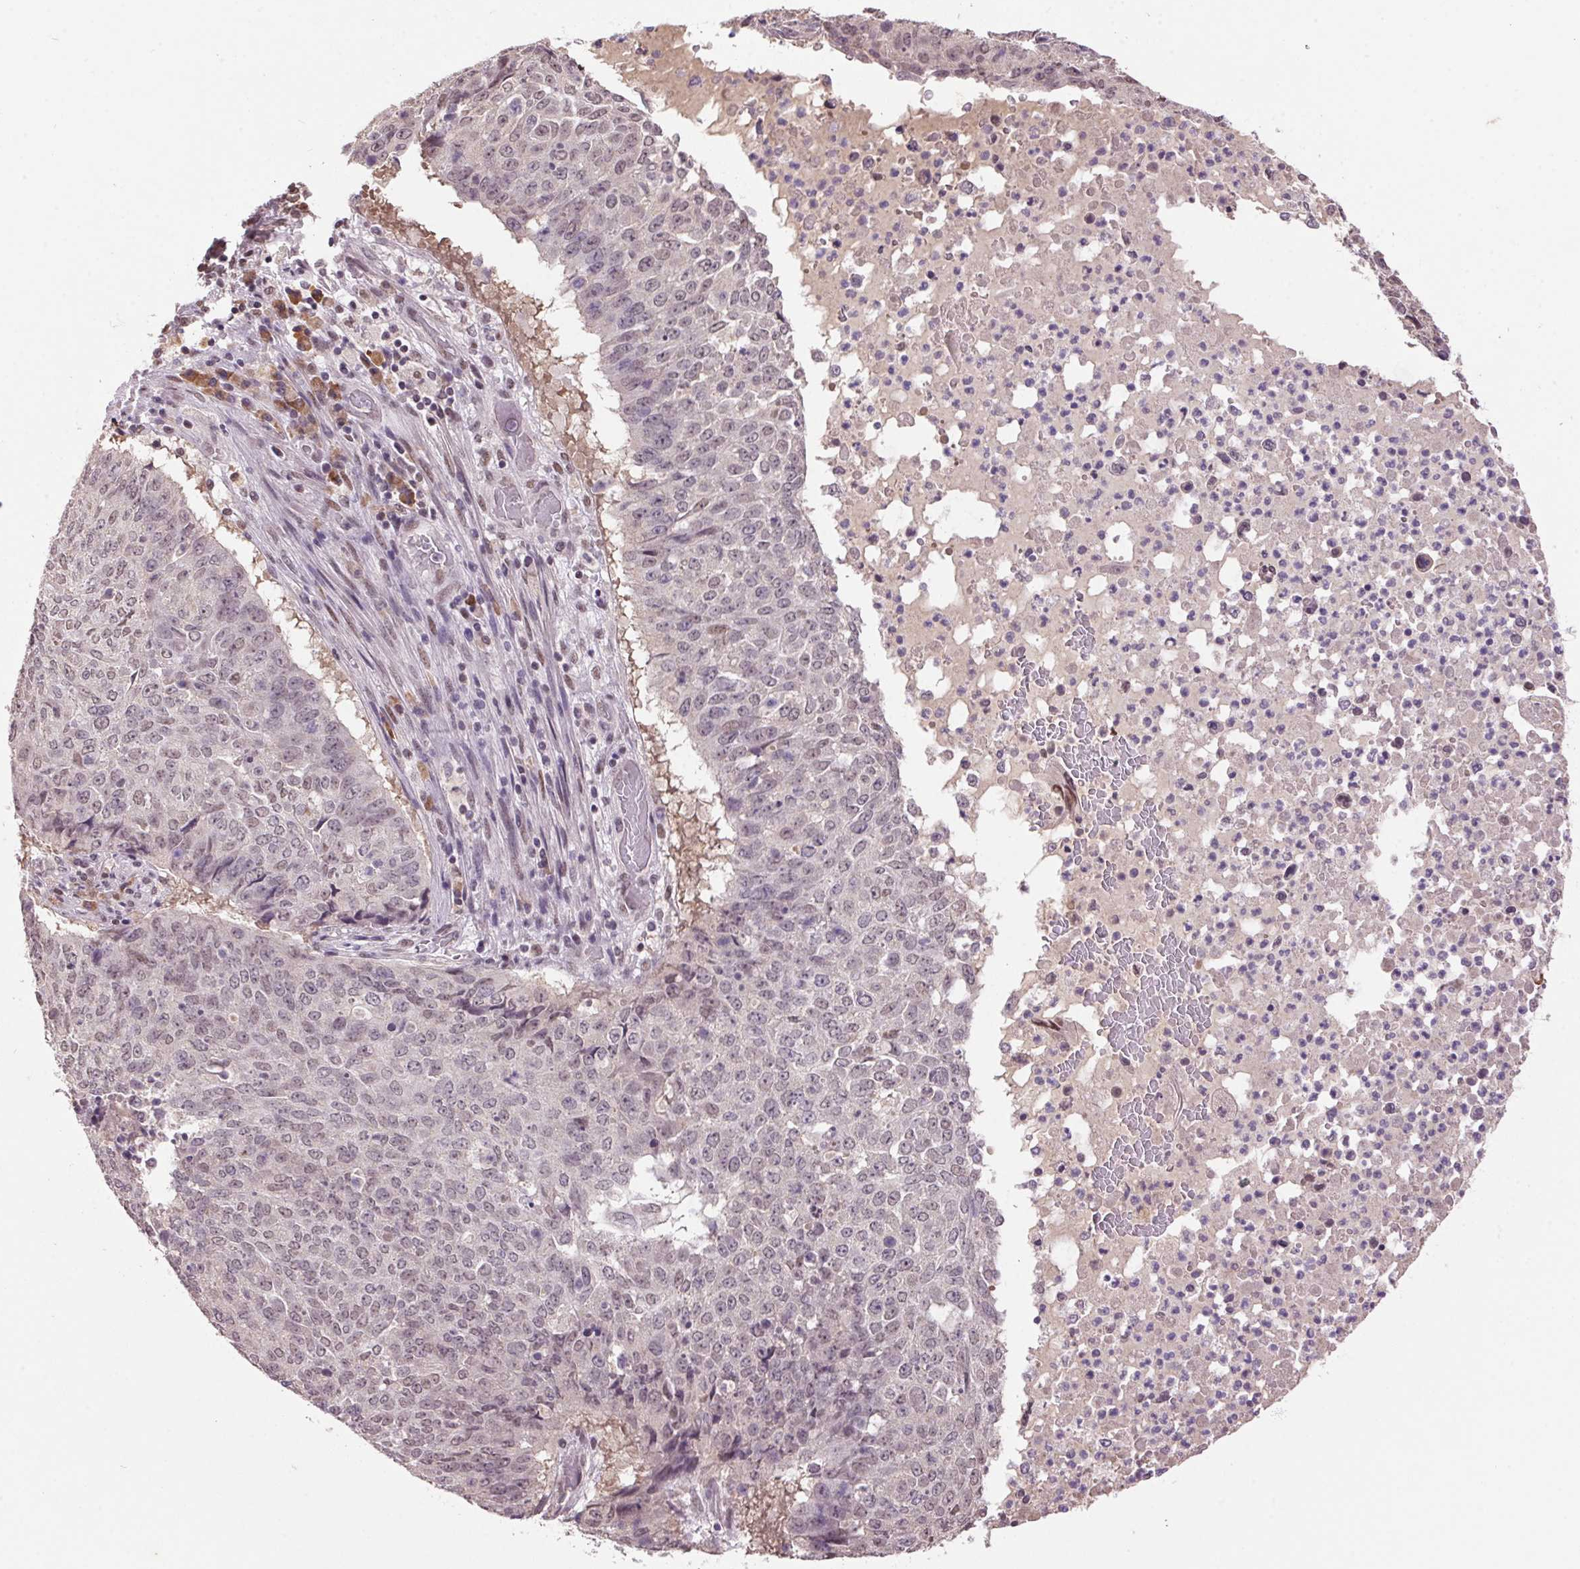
{"staining": {"intensity": "weak", "quantity": "<25%", "location": "nuclear"}, "tissue": "lung cancer", "cell_type": "Tumor cells", "image_type": "cancer", "snomed": [{"axis": "morphology", "description": "Normal tissue, NOS"}, {"axis": "morphology", "description": "Squamous cell carcinoma, NOS"}, {"axis": "topography", "description": "Bronchus"}, {"axis": "topography", "description": "Lung"}], "caption": "Immunohistochemical staining of human lung cancer reveals no significant expression in tumor cells.", "gene": "ZBTB4", "patient": {"sex": "male", "age": 64}}